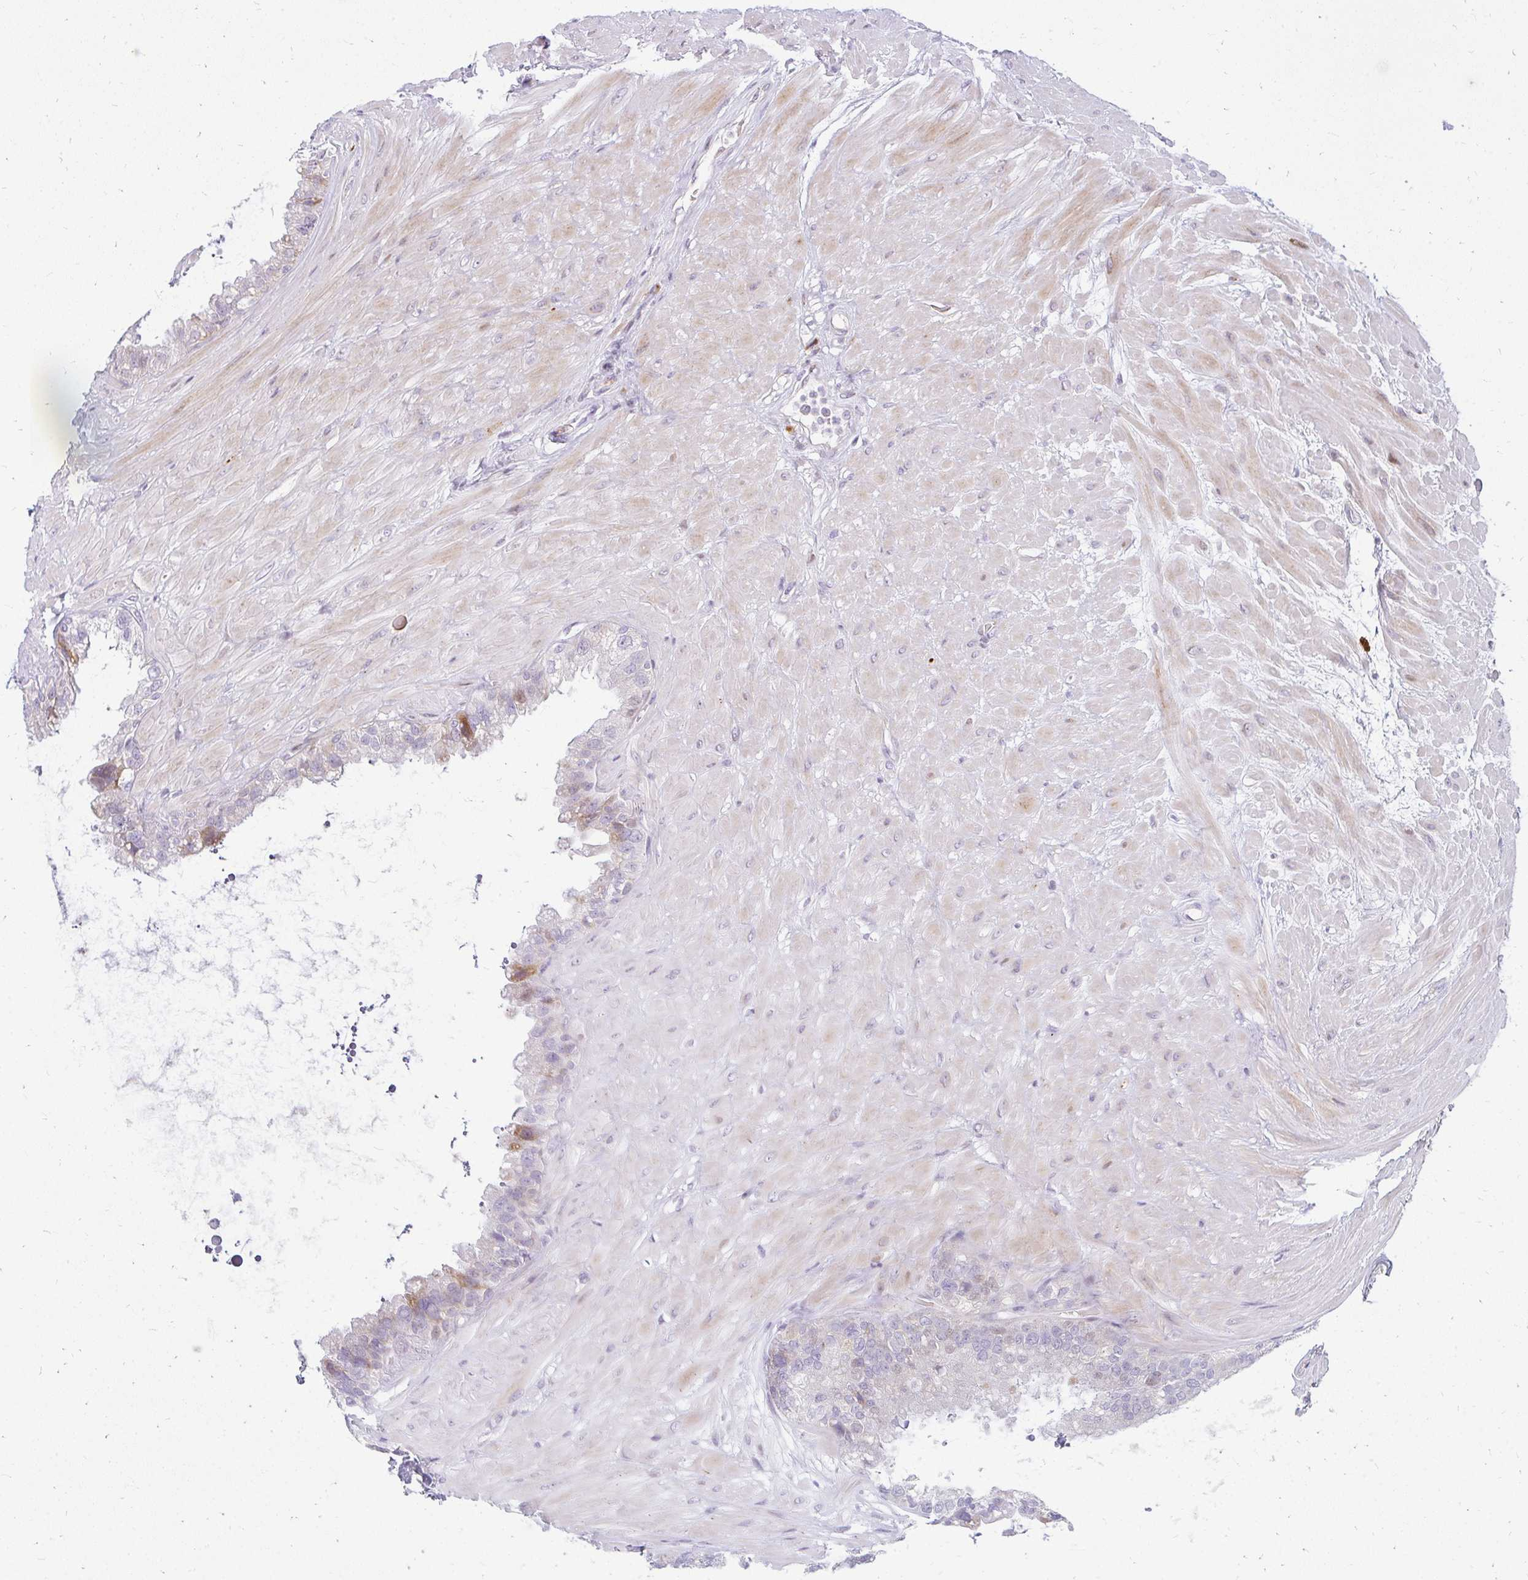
{"staining": {"intensity": "strong", "quantity": "25%-75%", "location": "cytoplasmic/membranous,nuclear"}, "tissue": "seminal vesicle", "cell_type": "Glandular cells", "image_type": "normal", "snomed": [{"axis": "morphology", "description": "Normal tissue, NOS"}, {"axis": "topography", "description": "Seminal veicle"}, {"axis": "topography", "description": "Peripheral nerve tissue"}], "caption": "Immunohistochemistry (IHC) of benign seminal vesicle displays high levels of strong cytoplasmic/membranous,nuclear expression in approximately 25%-75% of glandular cells. The protein is shown in brown color, while the nuclei are stained blue.", "gene": "PLA2G5", "patient": {"sex": "male", "age": 76}}